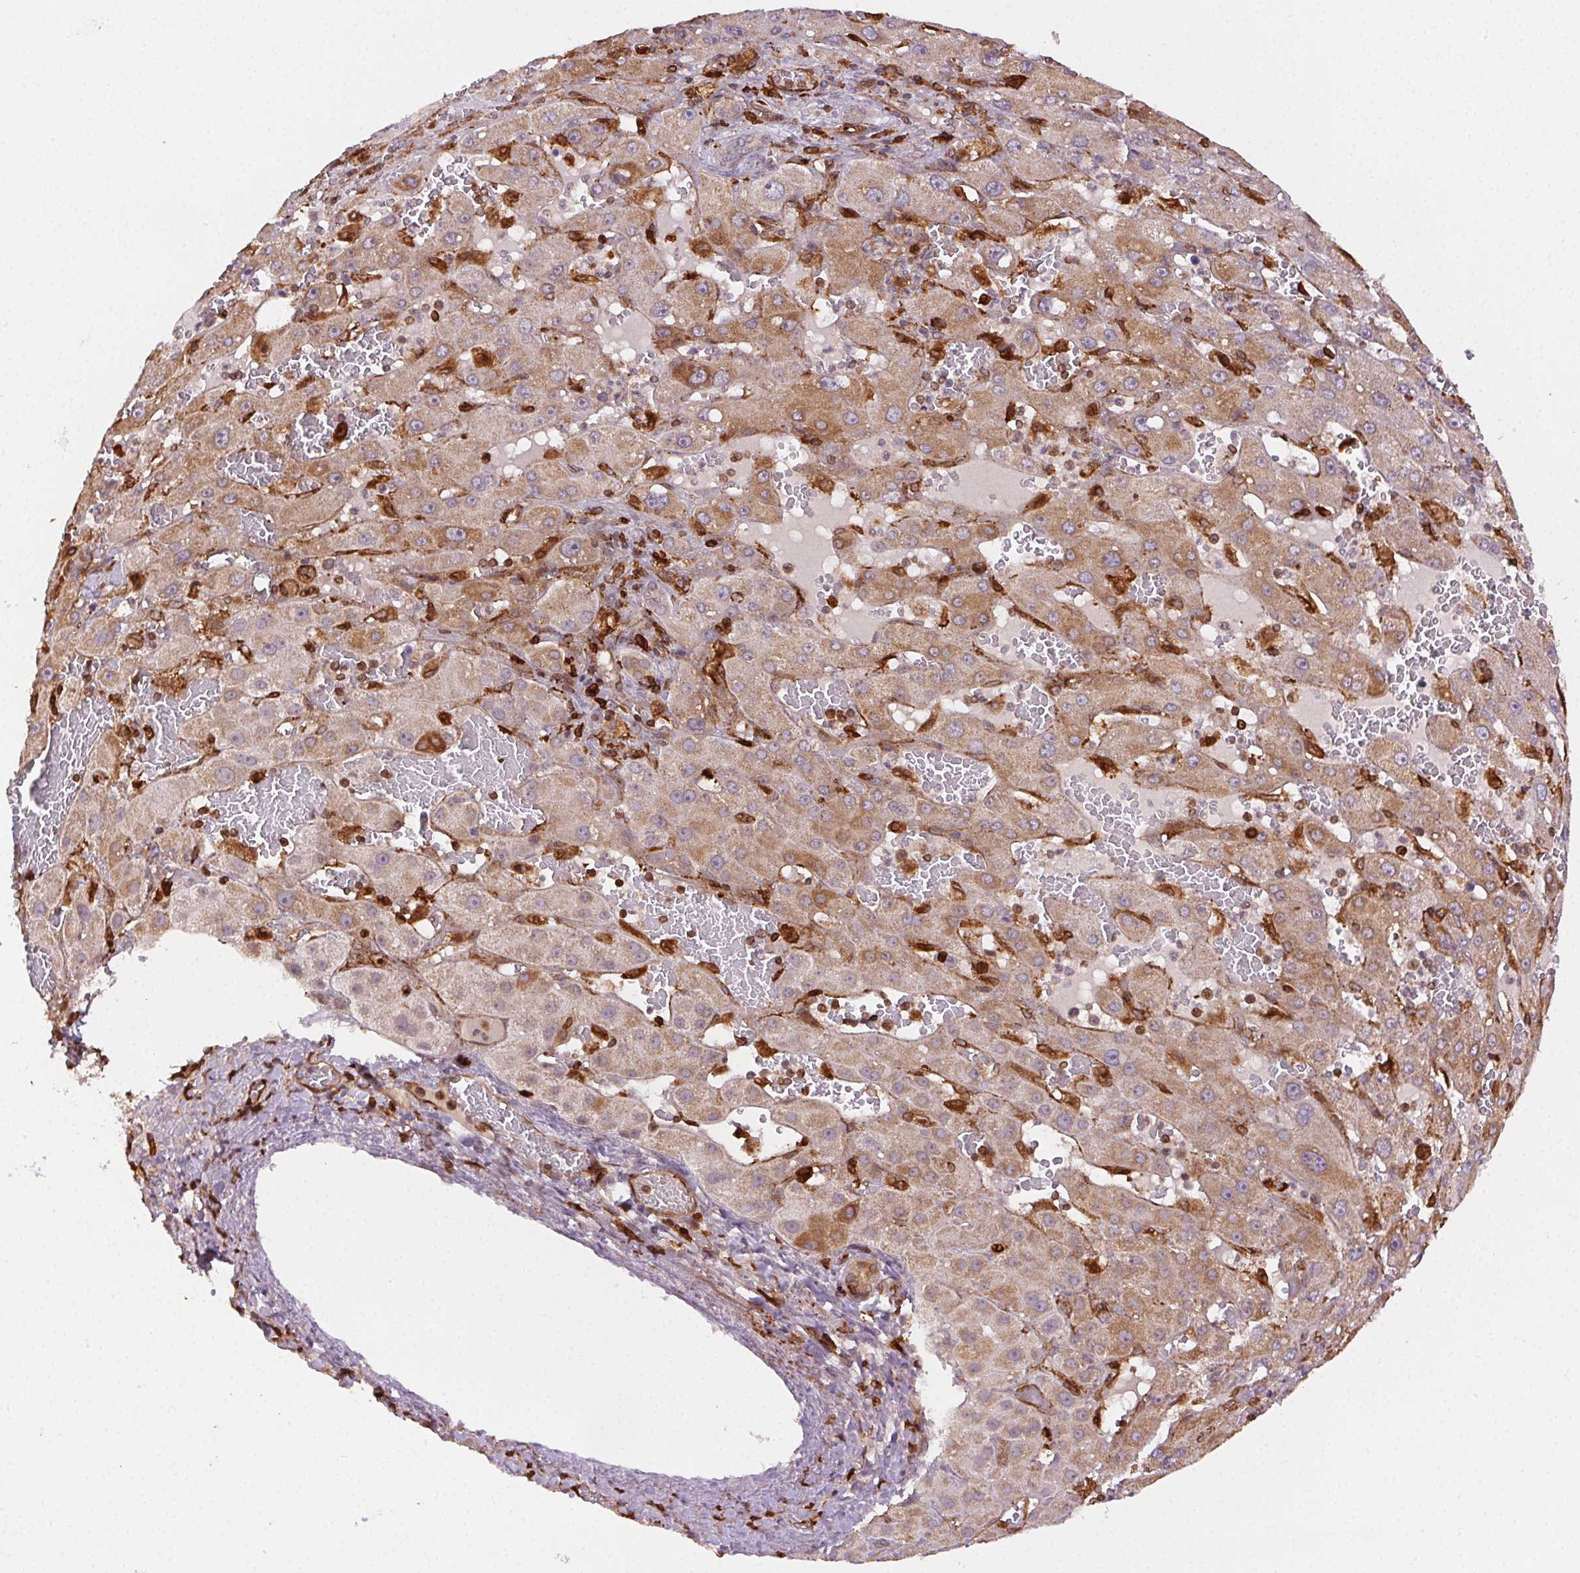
{"staining": {"intensity": "weak", "quantity": ">75%", "location": "cytoplasmic/membranous"}, "tissue": "liver cancer", "cell_type": "Tumor cells", "image_type": "cancer", "snomed": [{"axis": "morphology", "description": "Carcinoma, Hepatocellular, NOS"}, {"axis": "topography", "description": "Liver"}], "caption": "Immunohistochemistry (DAB (3,3'-diaminobenzidine)) staining of hepatocellular carcinoma (liver) shows weak cytoplasmic/membranous protein staining in about >75% of tumor cells.", "gene": "RNASET2", "patient": {"sex": "female", "age": 73}}